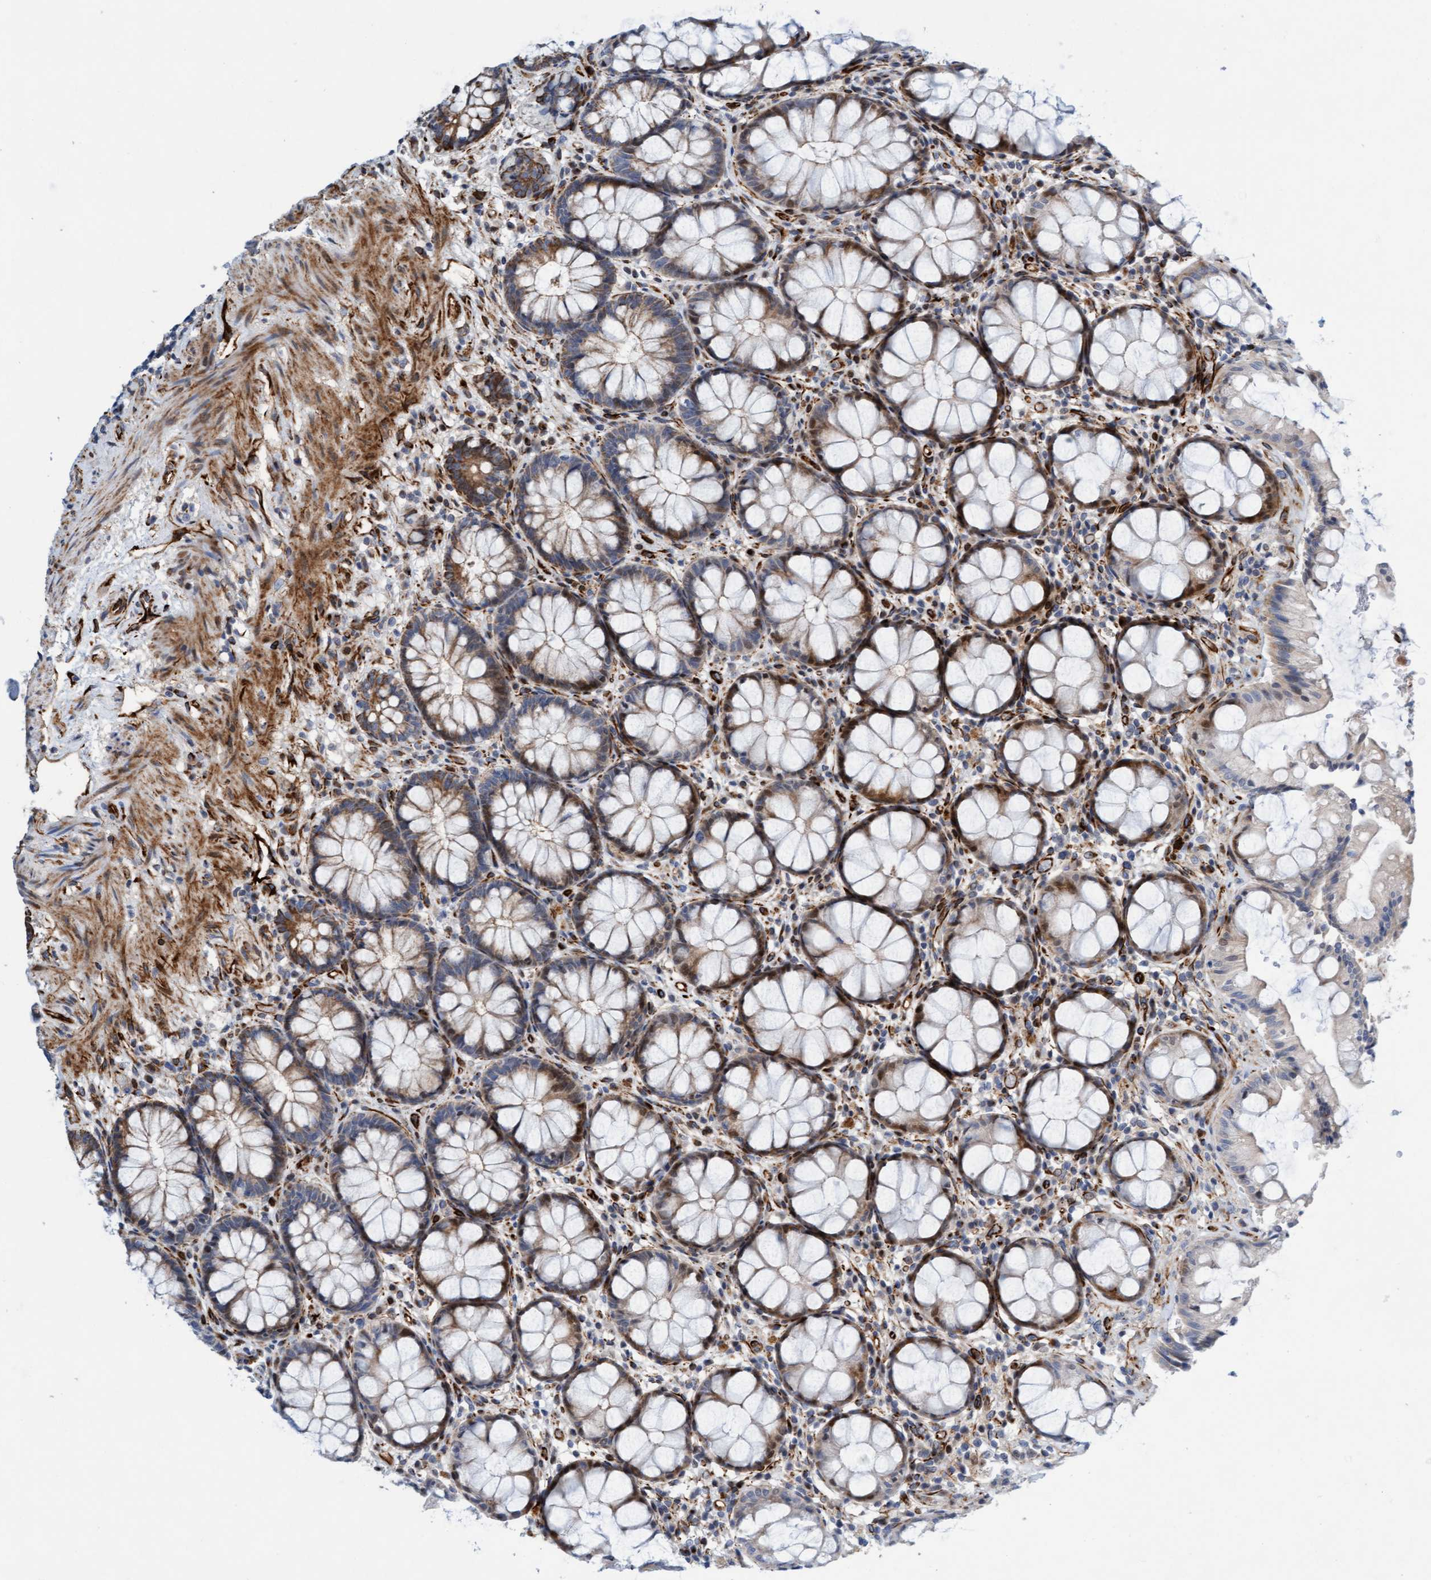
{"staining": {"intensity": "moderate", "quantity": ">75%", "location": "cytoplasmic/membranous"}, "tissue": "rectum", "cell_type": "Glandular cells", "image_type": "normal", "snomed": [{"axis": "morphology", "description": "Normal tissue, NOS"}, {"axis": "topography", "description": "Rectum"}], "caption": "Glandular cells reveal medium levels of moderate cytoplasmic/membranous staining in approximately >75% of cells in normal human rectum.", "gene": "POLG2", "patient": {"sex": "male", "age": 64}}